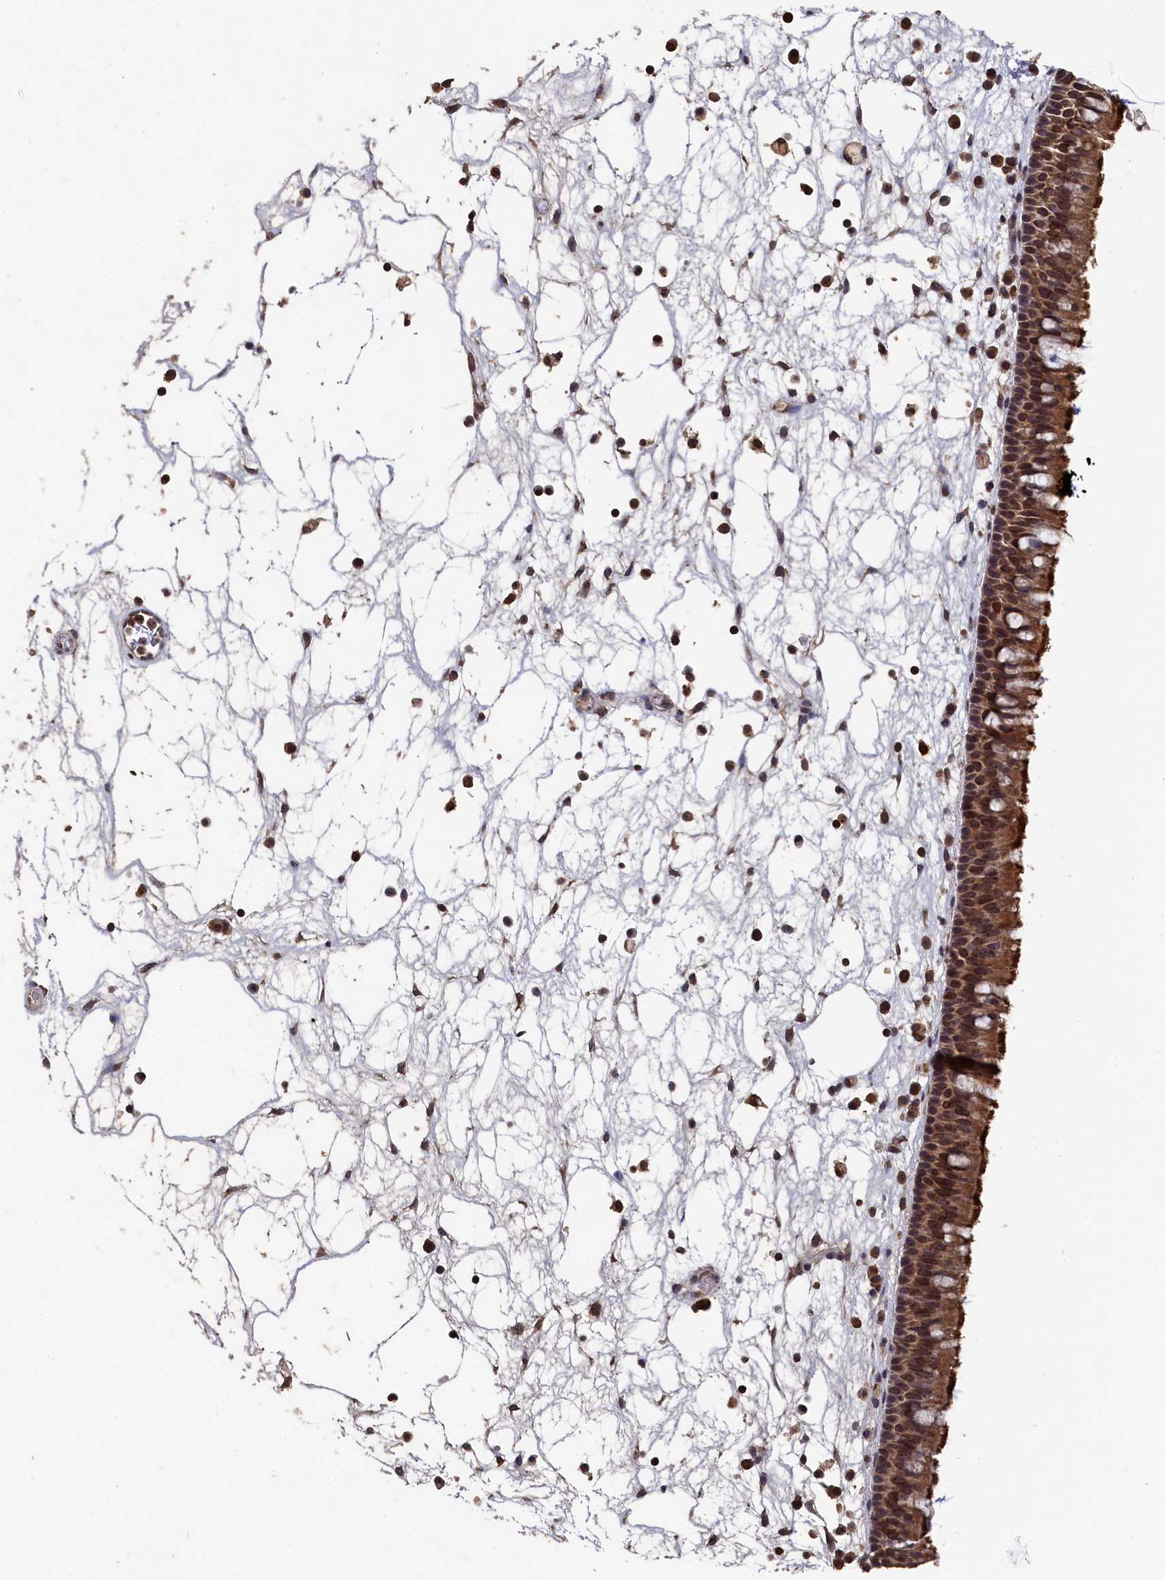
{"staining": {"intensity": "strong", "quantity": ">75%", "location": "cytoplasmic/membranous,nuclear"}, "tissue": "nasopharynx", "cell_type": "Respiratory epithelial cells", "image_type": "normal", "snomed": [{"axis": "morphology", "description": "Normal tissue, NOS"}, {"axis": "morphology", "description": "Inflammation, NOS"}, {"axis": "morphology", "description": "Malignant melanoma, Metastatic site"}, {"axis": "topography", "description": "Nasopharynx"}], "caption": "This is an image of immunohistochemistry staining of normal nasopharynx, which shows strong staining in the cytoplasmic/membranous,nuclear of respiratory epithelial cells.", "gene": "ANKEF1", "patient": {"sex": "male", "age": 70}}